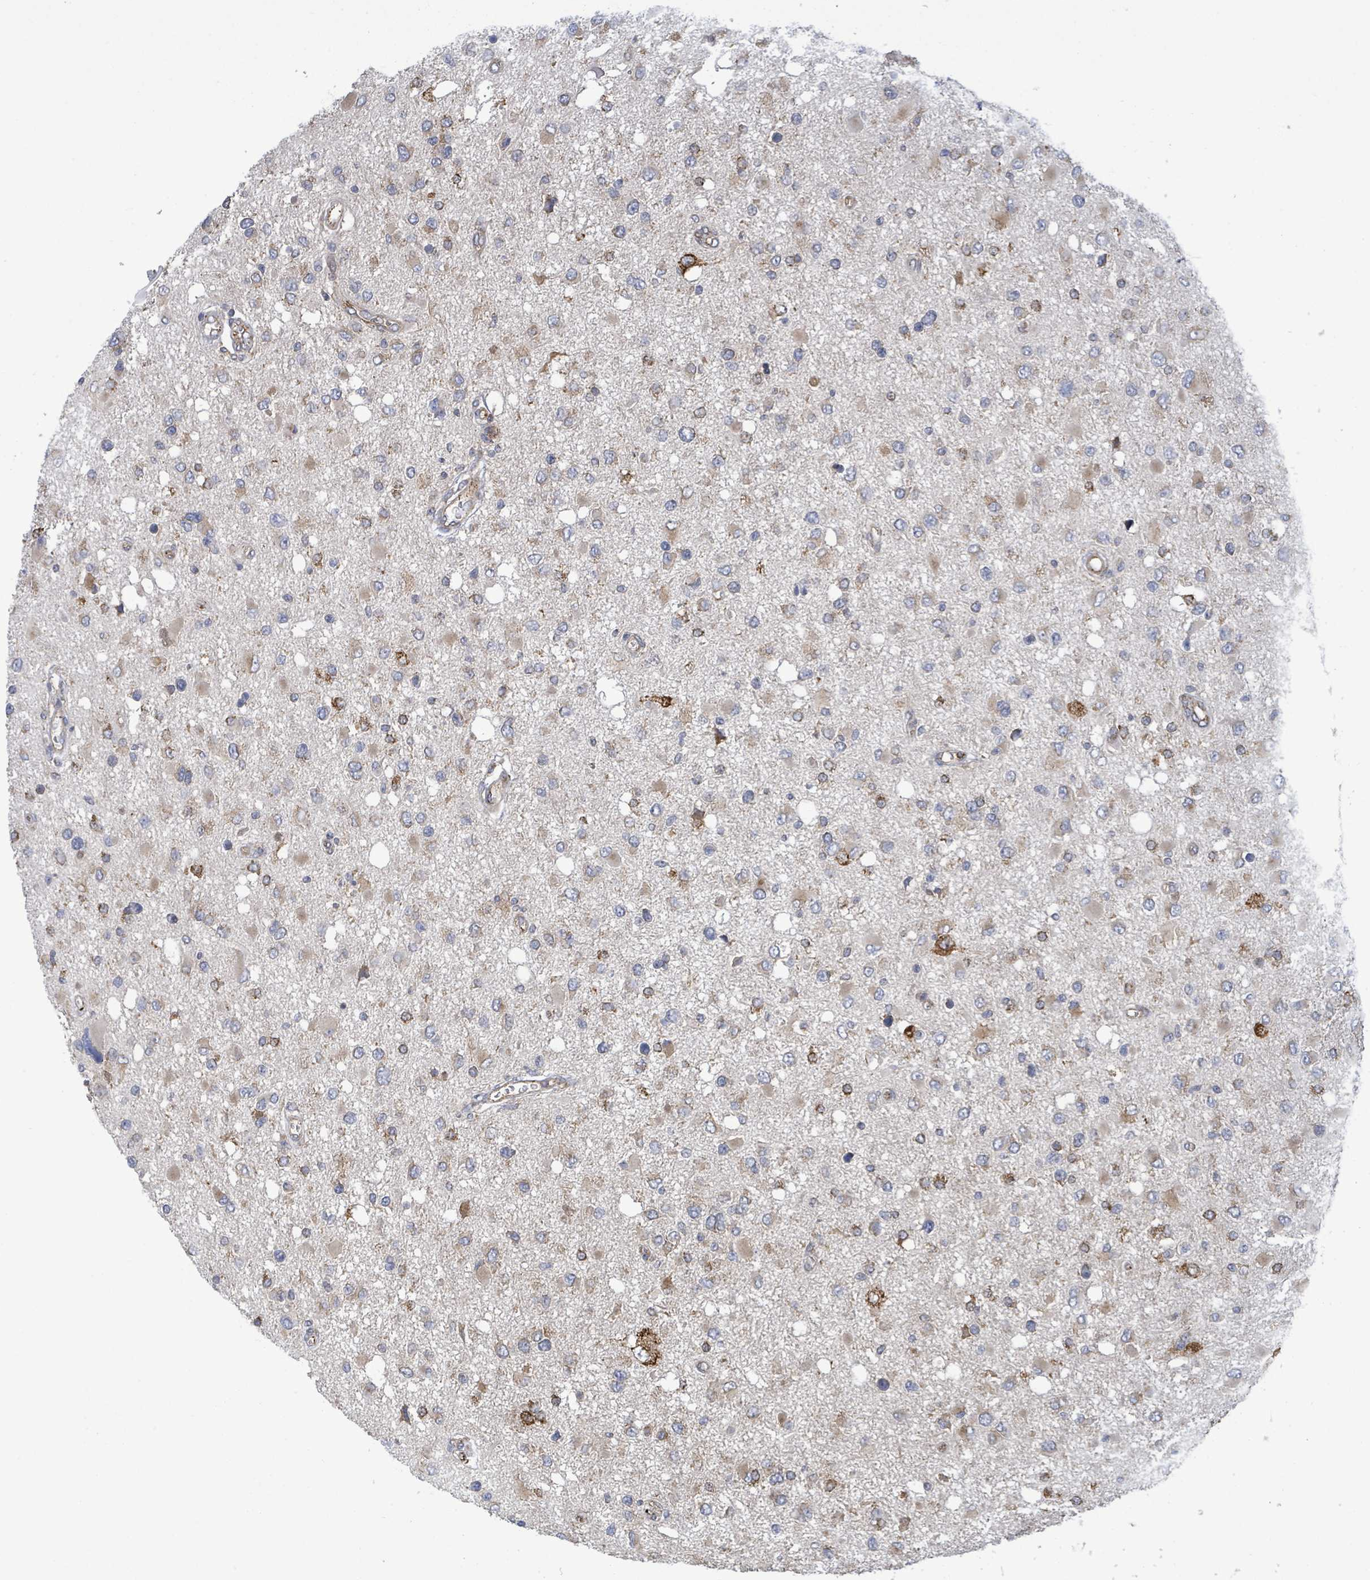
{"staining": {"intensity": "moderate", "quantity": "25%-75%", "location": "cytoplasmic/membranous"}, "tissue": "glioma", "cell_type": "Tumor cells", "image_type": "cancer", "snomed": [{"axis": "morphology", "description": "Glioma, malignant, High grade"}, {"axis": "topography", "description": "Brain"}], "caption": "Protein expression analysis of human glioma reveals moderate cytoplasmic/membranous staining in about 25%-75% of tumor cells. (DAB = brown stain, brightfield microscopy at high magnification).", "gene": "NOMO1", "patient": {"sex": "male", "age": 53}}